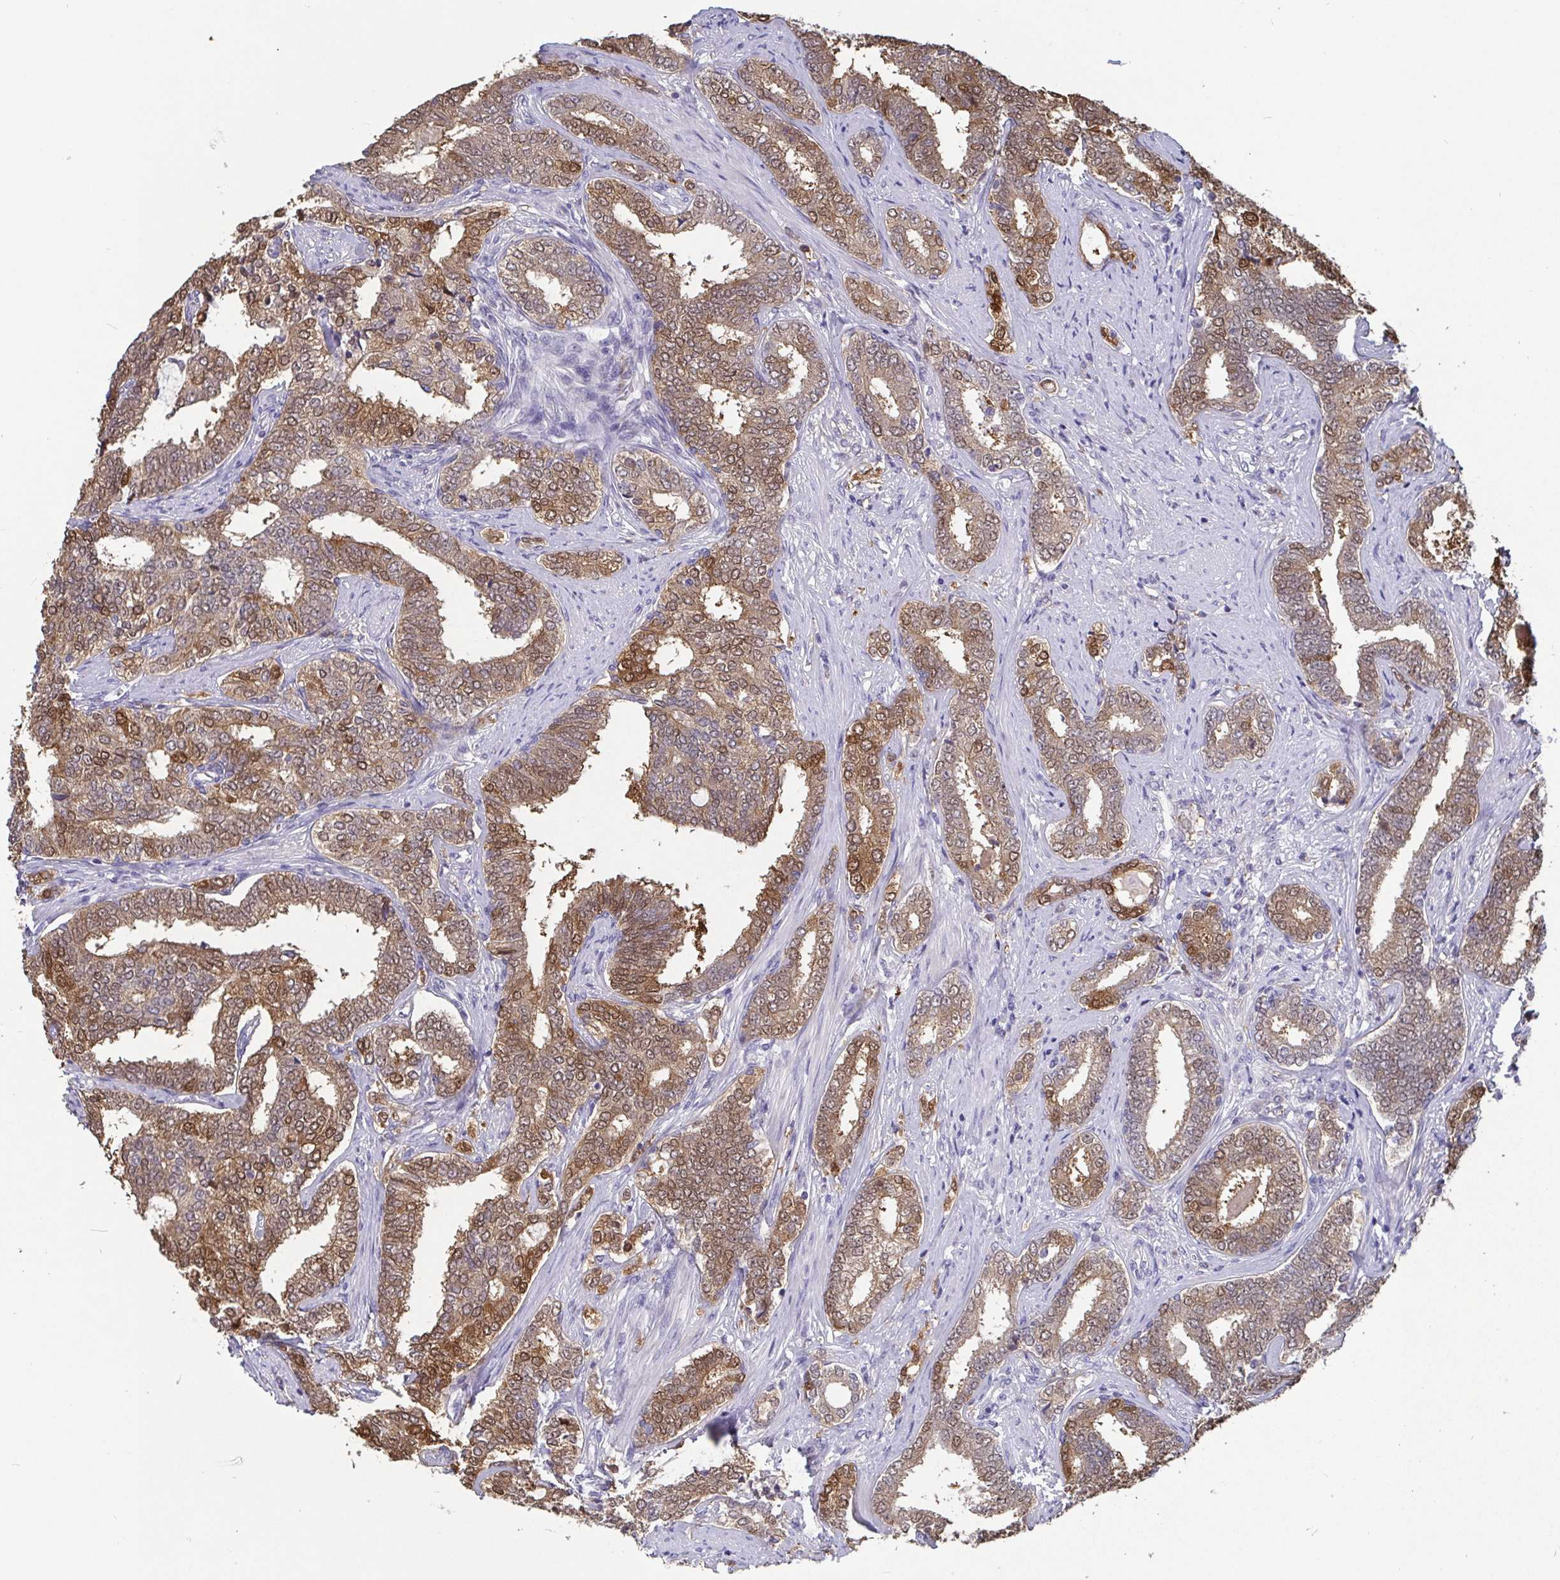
{"staining": {"intensity": "moderate", "quantity": ">75%", "location": "cytoplasmic/membranous,nuclear"}, "tissue": "prostate cancer", "cell_type": "Tumor cells", "image_type": "cancer", "snomed": [{"axis": "morphology", "description": "Adenocarcinoma, High grade"}, {"axis": "topography", "description": "Prostate"}], "caption": "Brown immunohistochemical staining in human prostate cancer (adenocarcinoma (high-grade)) shows moderate cytoplasmic/membranous and nuclear expression in approximately >75% of tumor cells. The protein of interest is shown in brown color, while the nuclei are stained blue.", "gene": "IDH1", "patient": {"sex": "male", "age": 72}}